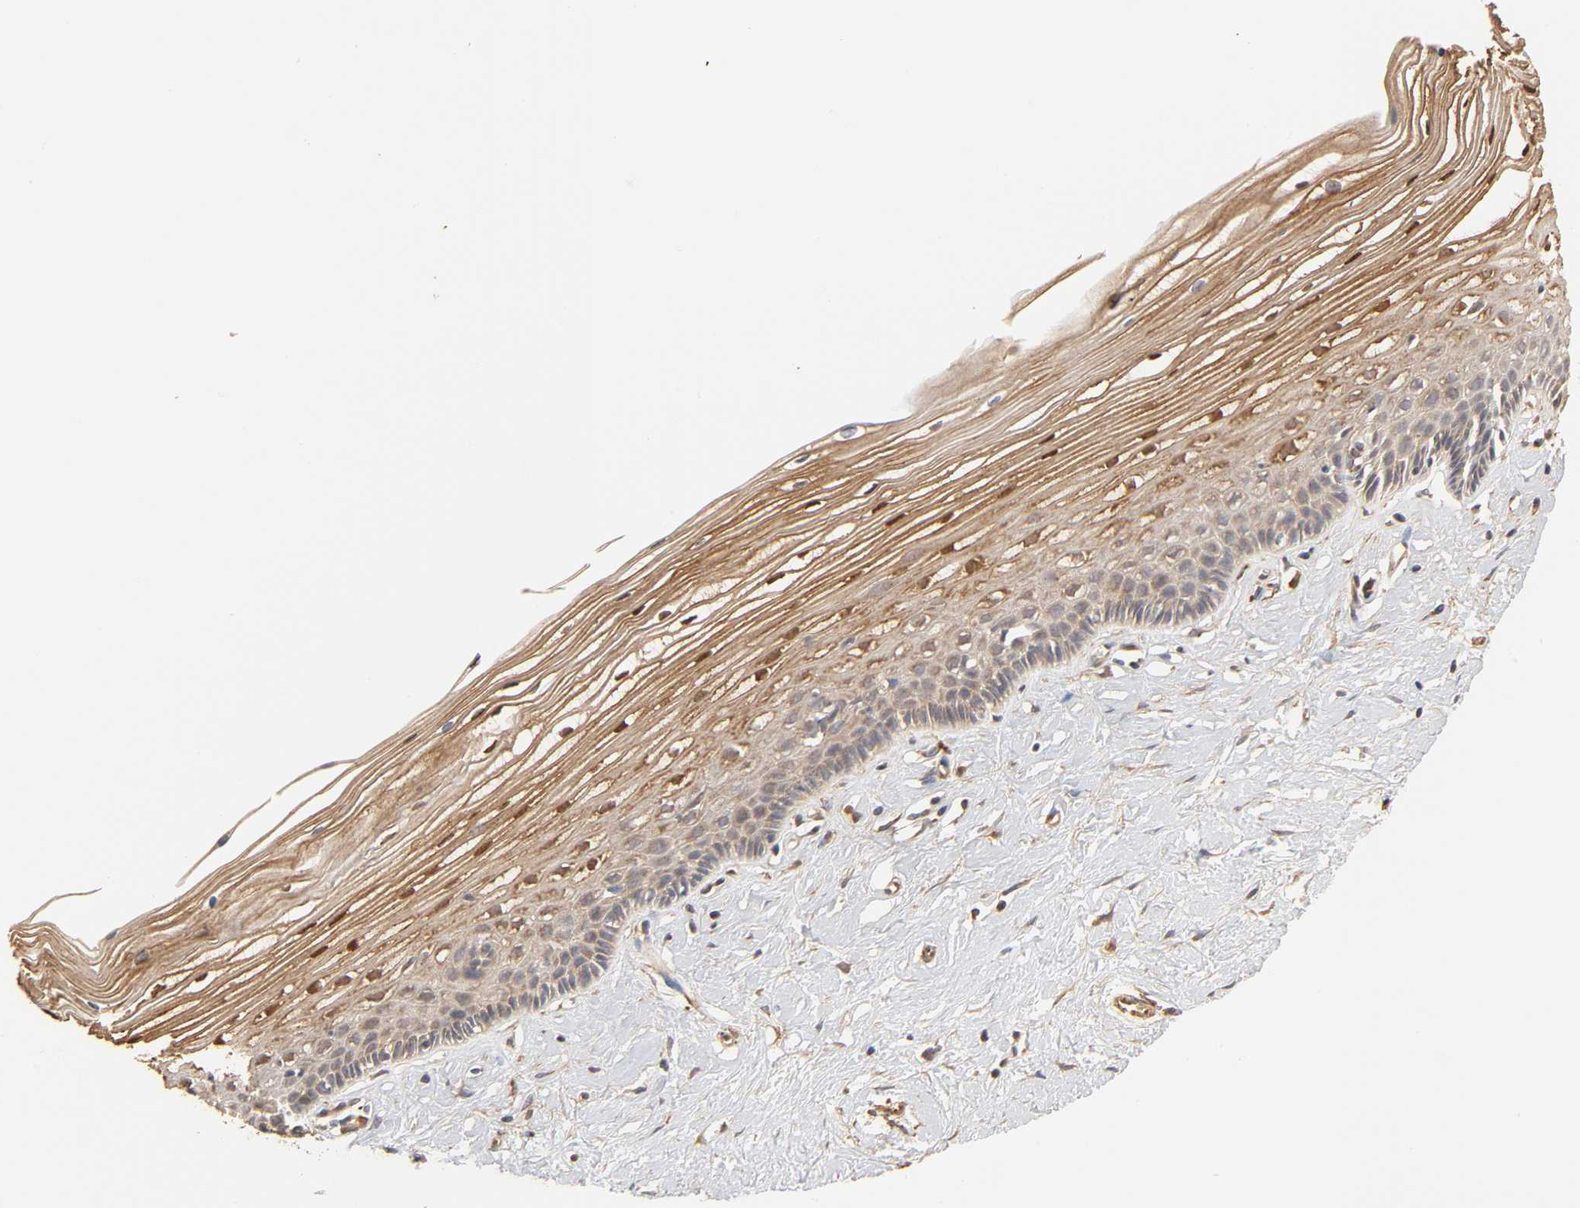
{"staining": {"intensity": "strong", "quantity": ">75%", "location": "cytoplasmic/membranous"}, "tissue": "cervix", "cell_type": "Glandular cells", "image_type": "normal", "snomed": [{"axis": "morphology", "description": "Normal tissue, NOS"}, {"axis": "topography", "description": "Cervix"}], "caption": "DAB immunohistochemical staining of unremarkable cervix reveals strong cytoplasmic/membranous protein expression in approximately >75% of glandular cells. The staining was performed using DAB (3,3'-diaminobenzidine), with brown indicating positive protein expression. Nuclei are stained blue with hematoxylin.", "gene": "EPS8", "patient": {"sex": "female", "age": 40}}